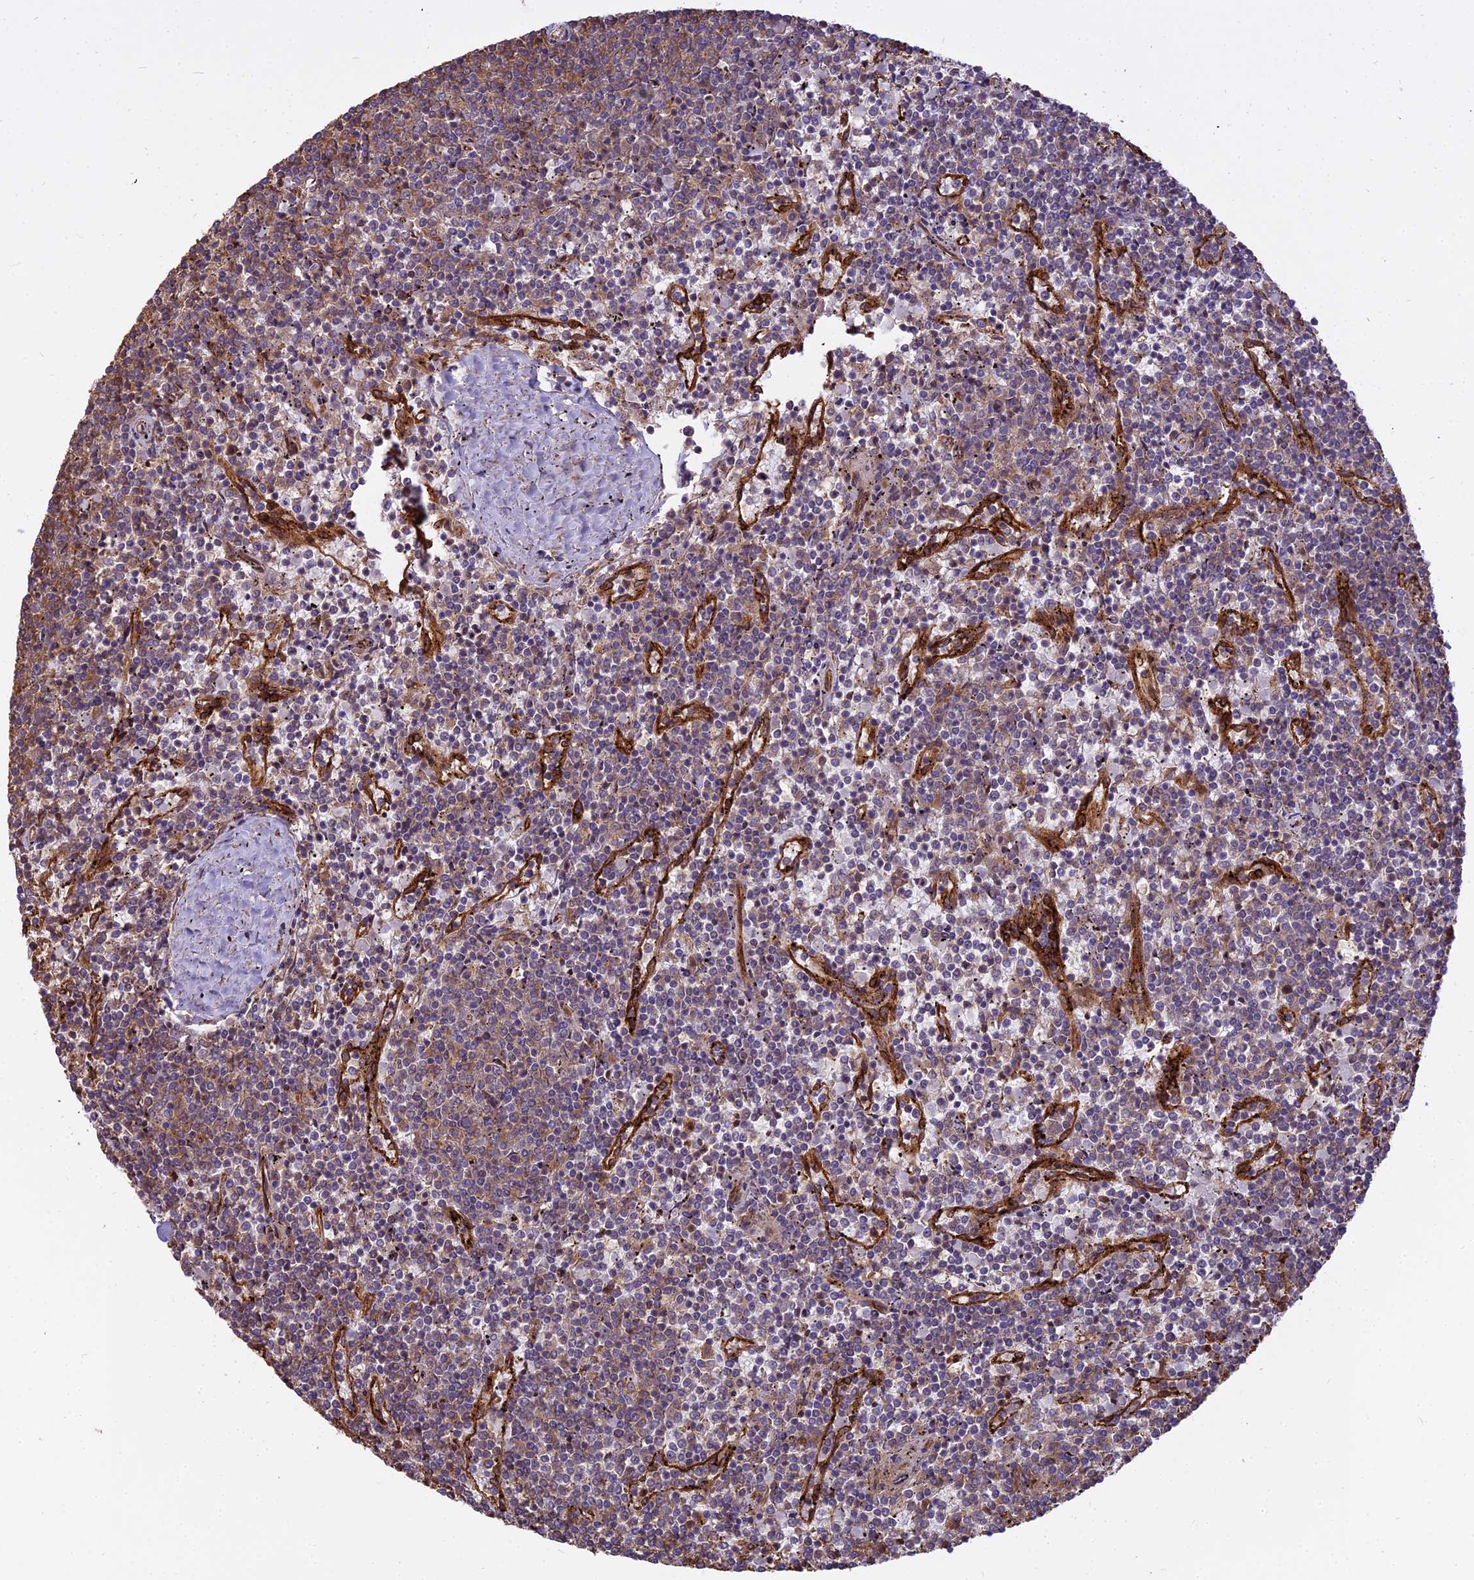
{"staining": {"intensity": "moderate", "quantity": "25%-75%", "location": "cytoplasmic/membranous"}, "tissue": "lymphoma", "cell_type": "Tumor cells", "image_type": "cancer", "snomed": [{"axis": "morphology", "description": "Malignant lymphoma, non-Hodgkin's type, Low grade"}, {"axis": "topography", "description": "Spleen"}], "caption": "Lymphoma stained with IHC shows moderate cytoplasmic/membranous staining in approximately 25%-75% of tumor cells. (DAB (3,3'-diaminobenzidine) IHC with brightfield microscopy, high magnification).", "gene": "TCEA3", "patient": {"sex": "female", "age": 50}}